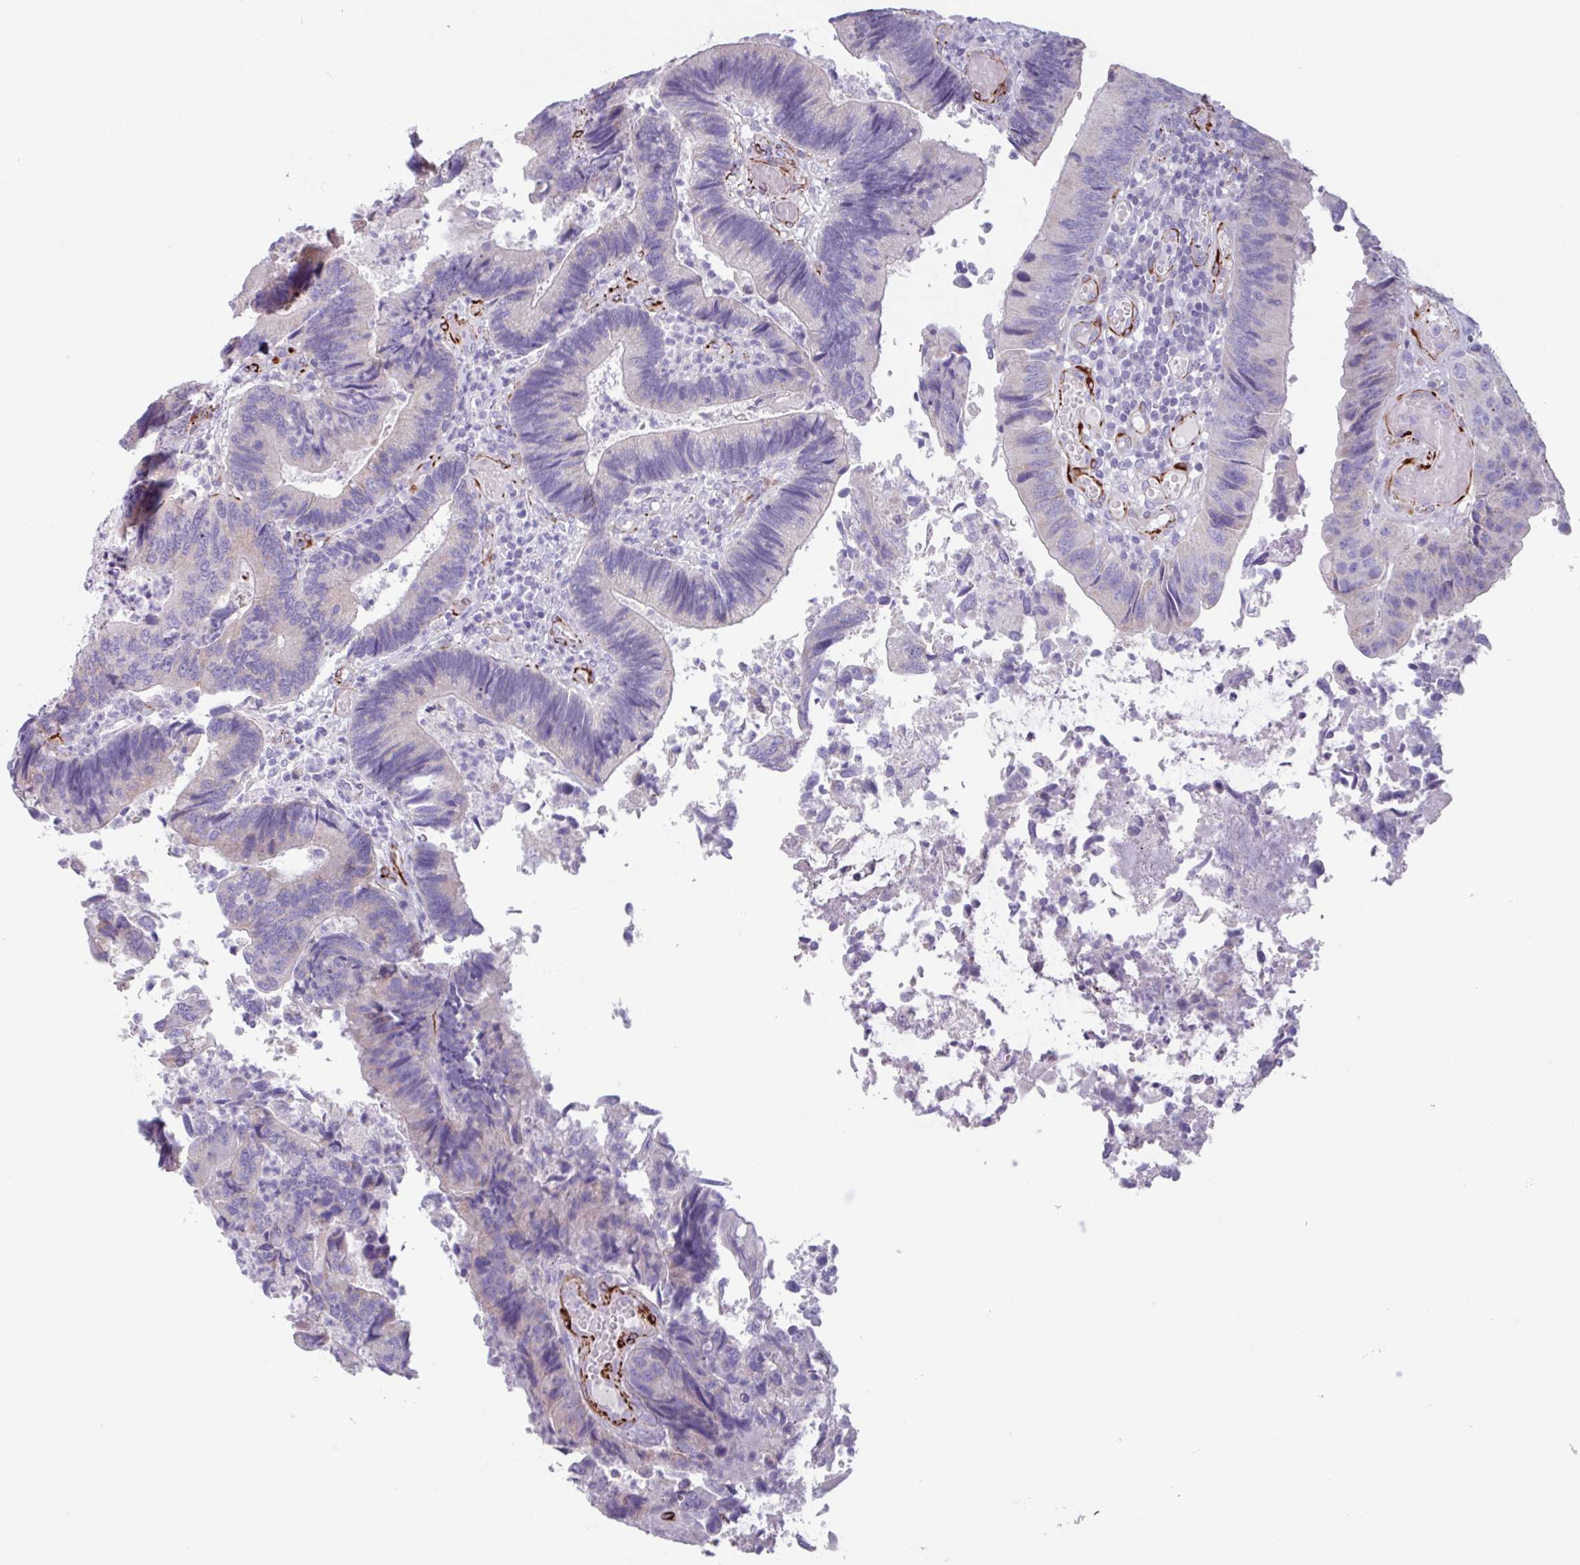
{"staining": {"intensity": "negative", "quantity": "none", "location": "none"}, "tissue": "colorectal cancer", "cell_type": "Tumor cells", "image_type": "cancer", "snomed": [{"axis": "morphology", "description": "Adenocarcinoma, NOS"}, {"axis": "topography", "description": "Colon"}], "caption": "This is a histopathology image of immunohistochemistry staining of colorectal cancer (adenocarcinoma), which shows no expression in tumor cells.", "gene": "BTD", "patient": {"sex": "female", "age": 67}}